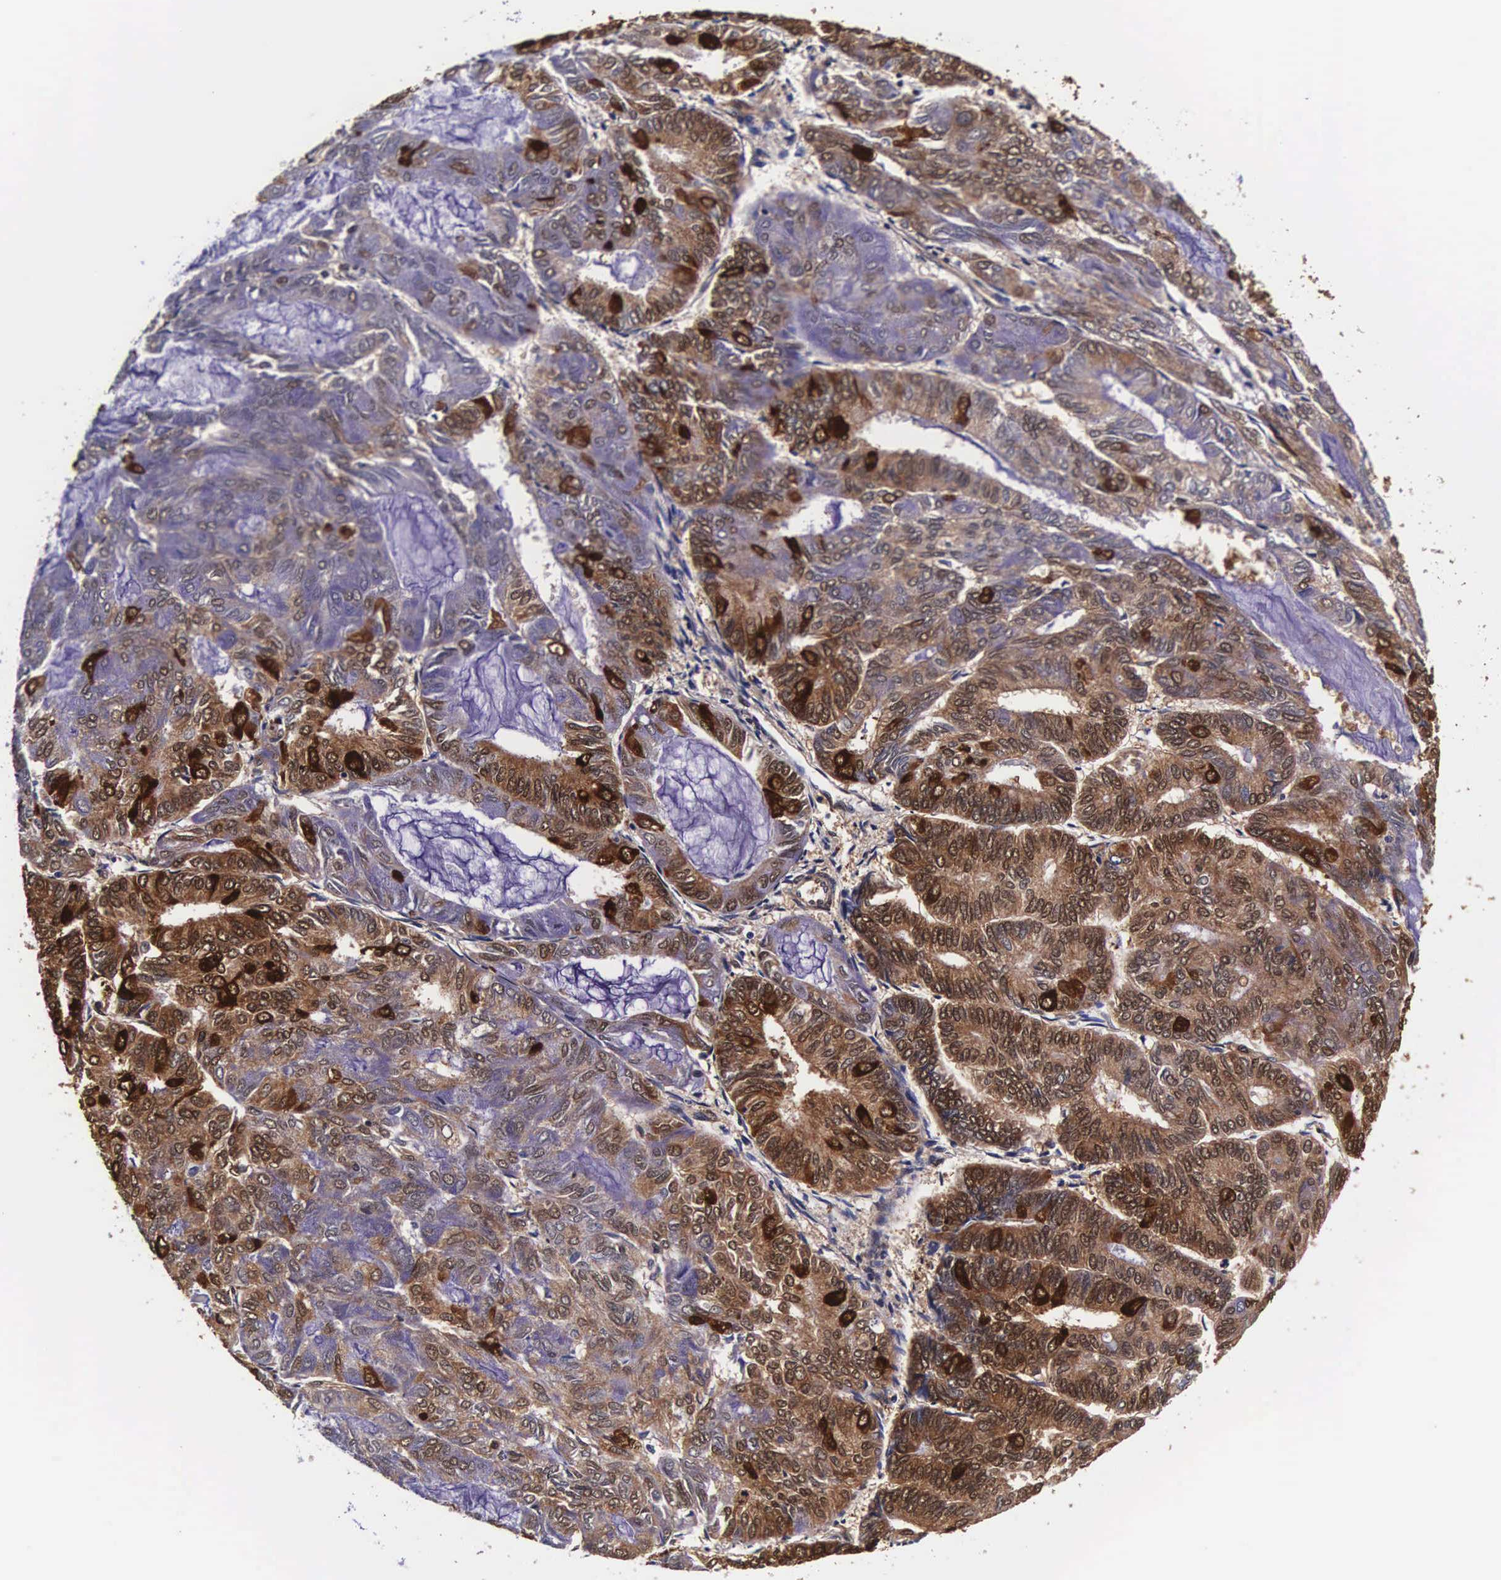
{"staining": {"intensity": "strong", "quantity": "25%-75%", "location": "cytoplasmic/membranous,nuclear"}, "tissue": "endometrial cancer", "cell_type": "Tumor cells", "image_type": "cancer", "snomed": [{"axis": "morphology", "description": "Adenocarcinoma, NOS"}, {"axis": "topography", "description": "Endometrium"}], "caption": "Adenocarcinoma (endometrial) stained for a protein (brown) displays strong cytoplasmic/membranous and nuclear positive staining in approximately 25%-75% of tumor cells.", "gene": "TECPR2", "patient": {"sex": "female", "age": 59}}